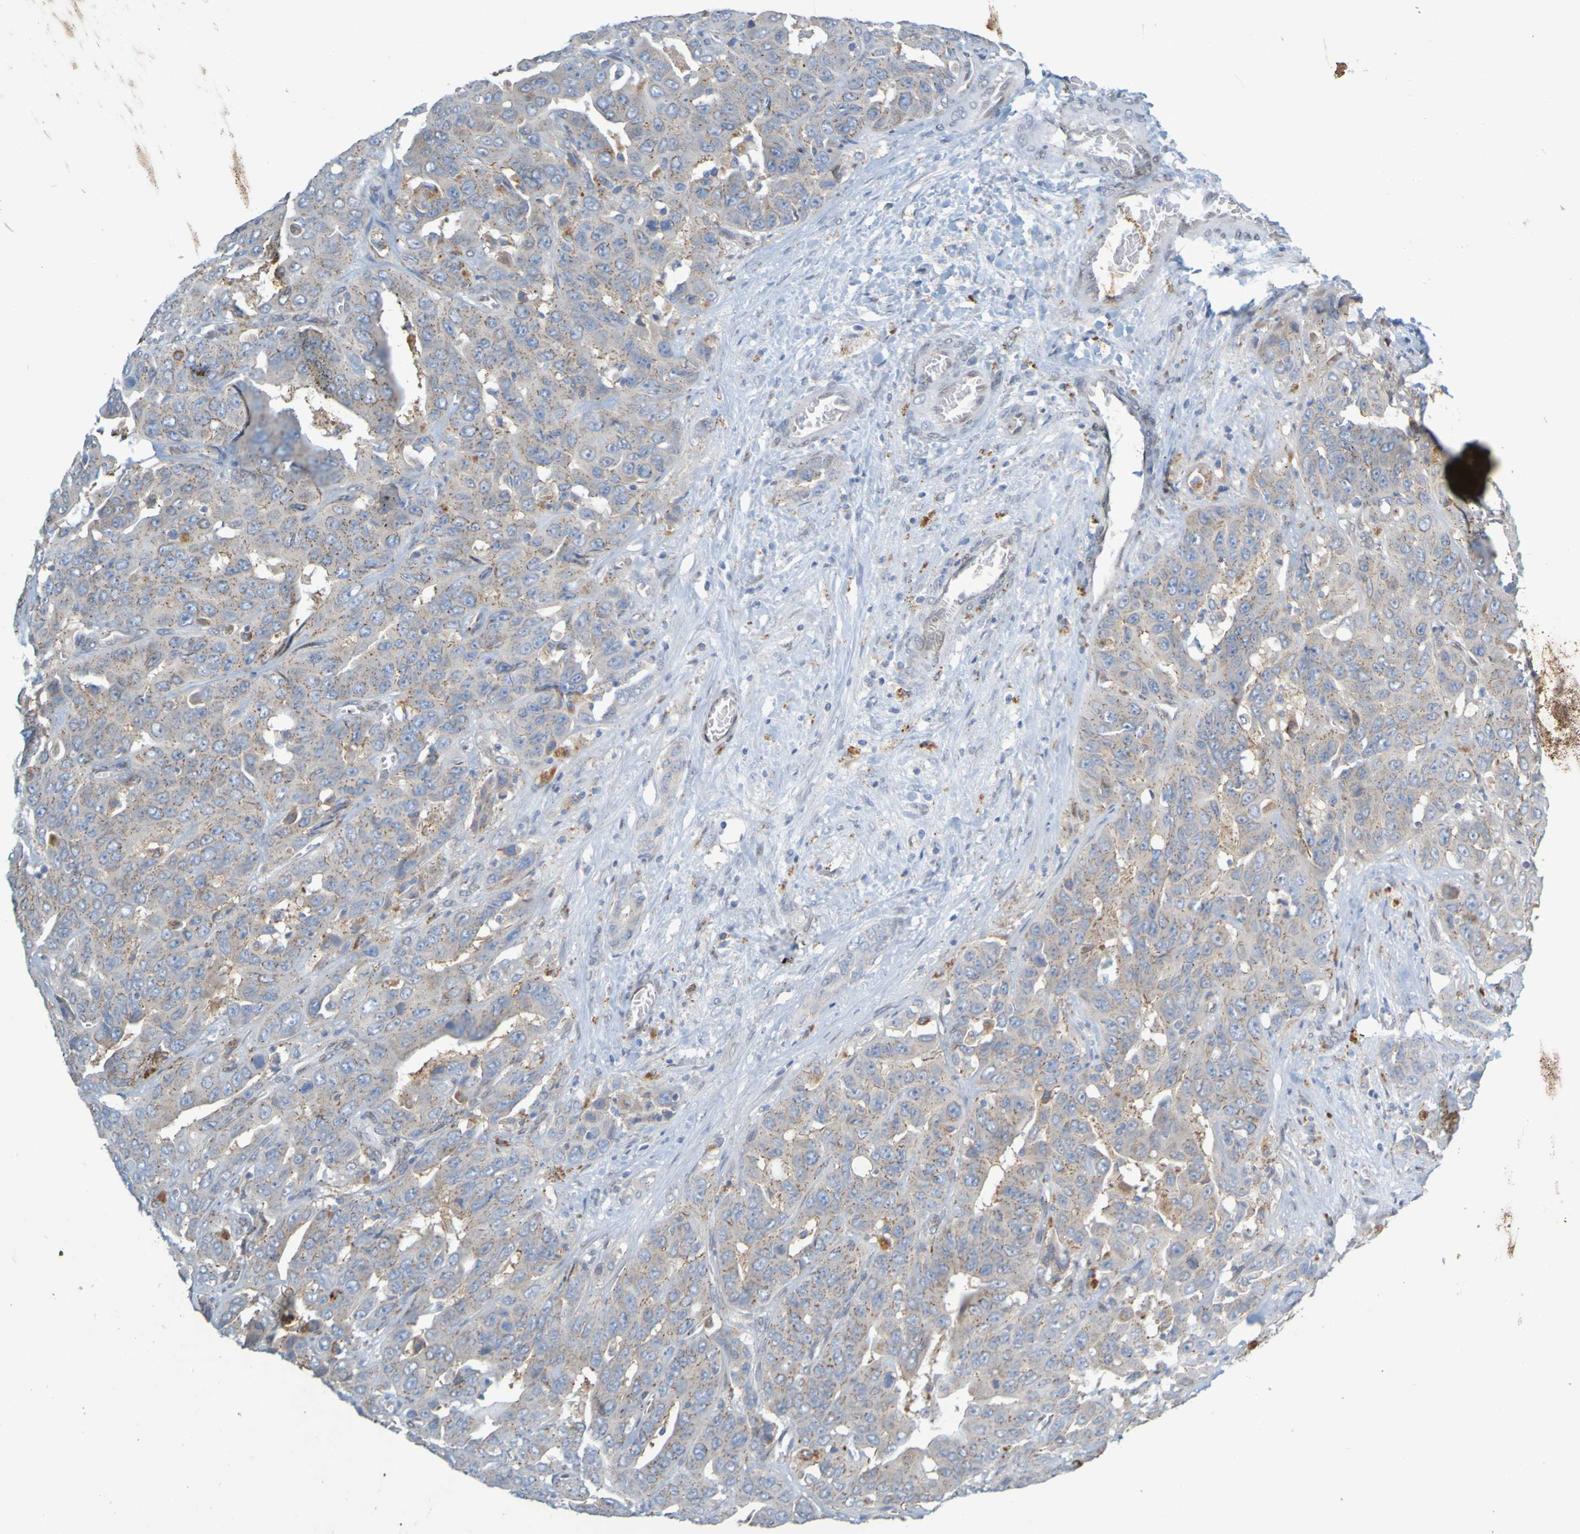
{"staining": {"intensity": "weak", "quantity": ">75%", "location": "cytoplasmic/membranous"}, "tissue": "liver cancer", "cell_type": "Tumor cells", "image_type": "cancer", "snomed": [{"axis": "morphology", "description": "Cholangiocarcinoma"}, {"axis": "topography", "description": "Liver"}], "caption": "A low amount of weak cytoplasmic/membranous expression is seen in about >75% of tumor cells in liver cancer tissue. (DAB (3,3'-diaminobenzidine) IHC, brown staining for protein, blue staining for nuclei).", "gene": "MAG", "patient": {"sex": "female", "age": 52}}